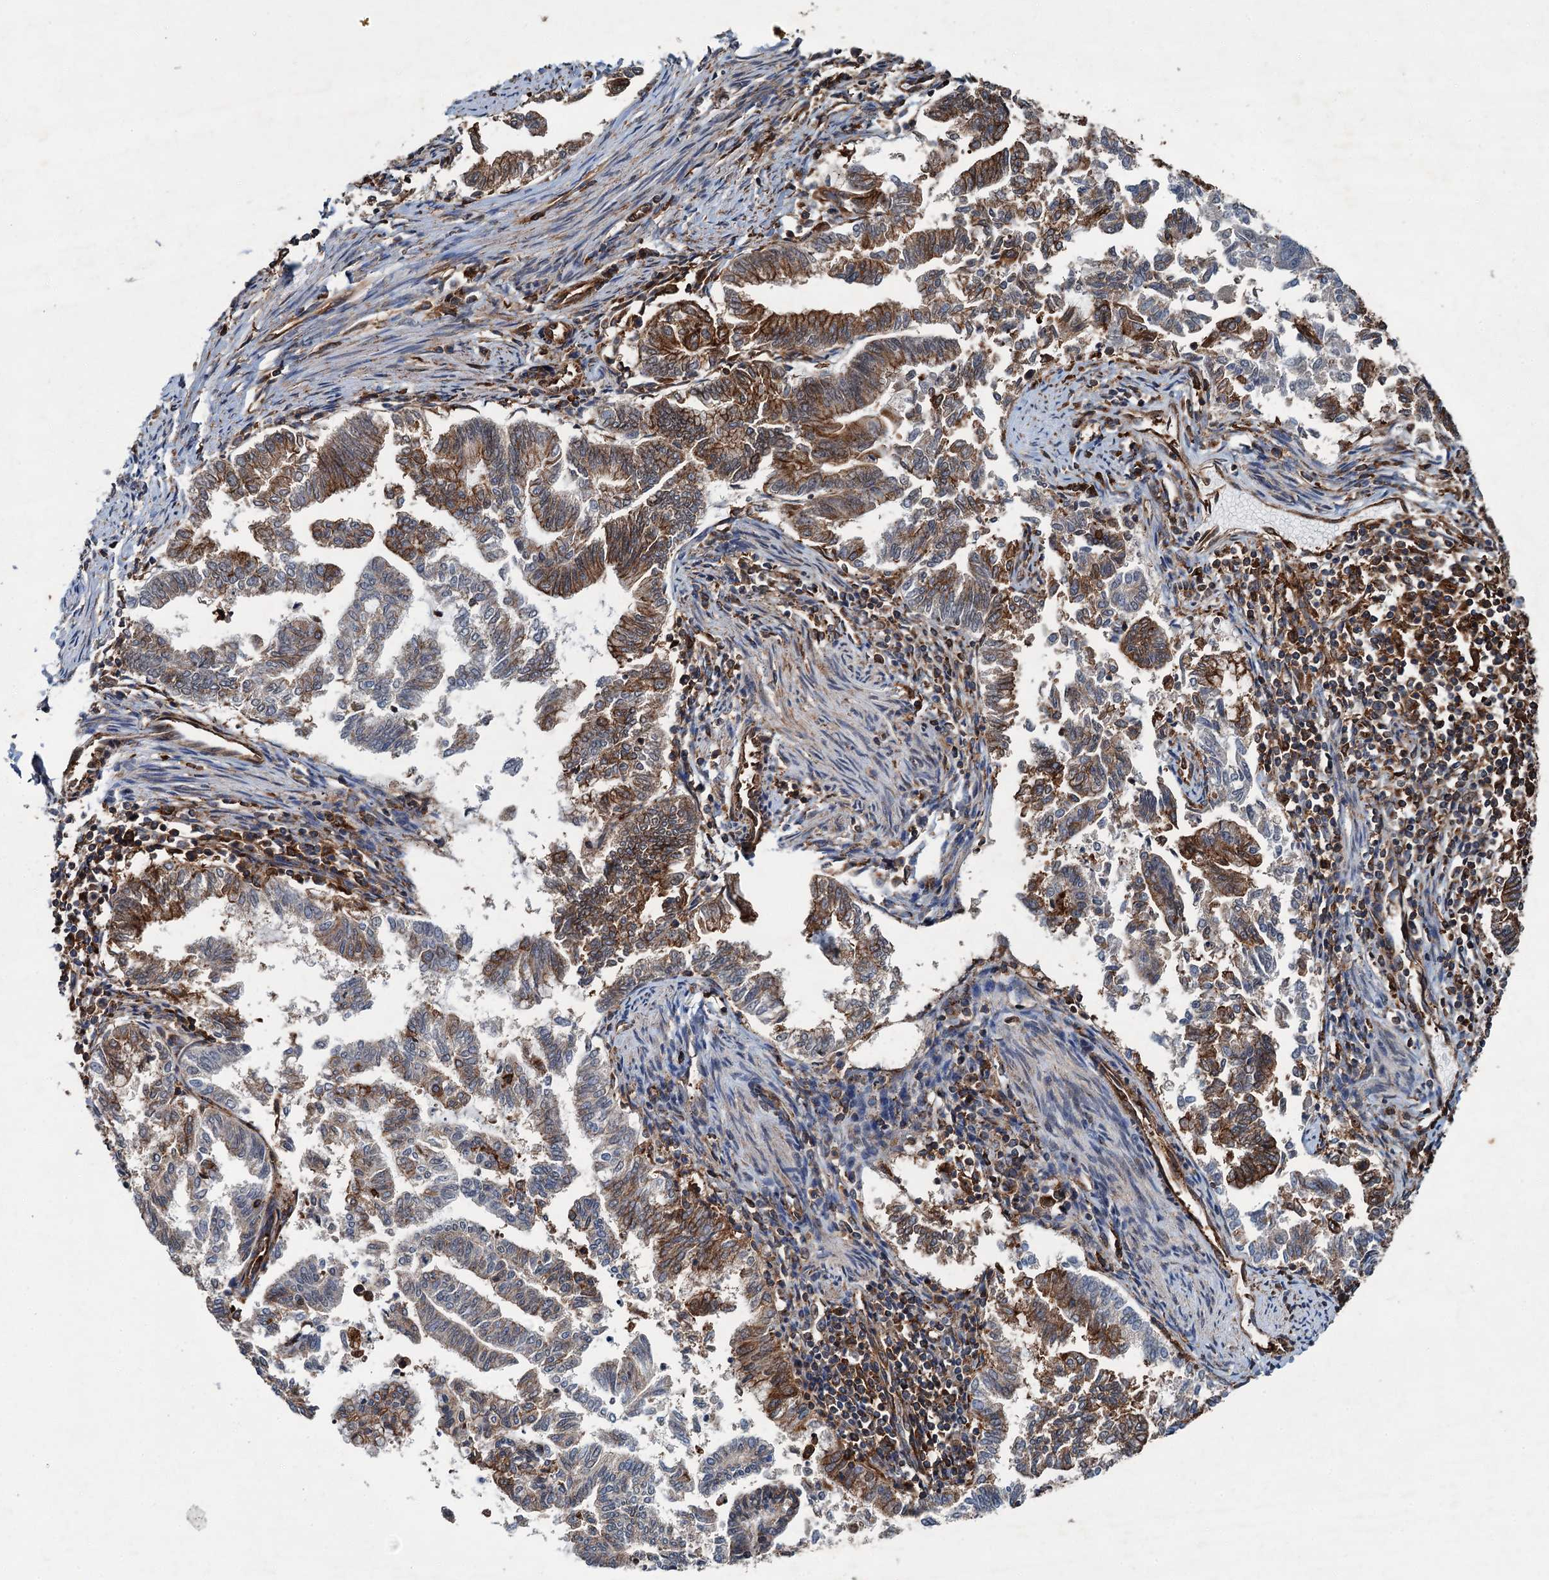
{"staining": {"intensity": "moderate", "quantity": "25%-75%", "location": "cytoplasmic/membranous"}, "tissue": "endometrial cancer", "cell_type": "Tumor cells", "image_type": "cancer", "snomed": [{"axis": "morphology", "description": "Adenocarcinoma, NOS"}, {"axis": "topography", "description": "Endometrium"}], "caption": "Immunohistochemical staining of human adenocarcinoma (endometrial) shows moderate cytoplasmic/membranous protein staining in approximately 25%-75% of tumor cells.", "gene": "WHAMM", "patient": {"sex": "female", "age": 79}}